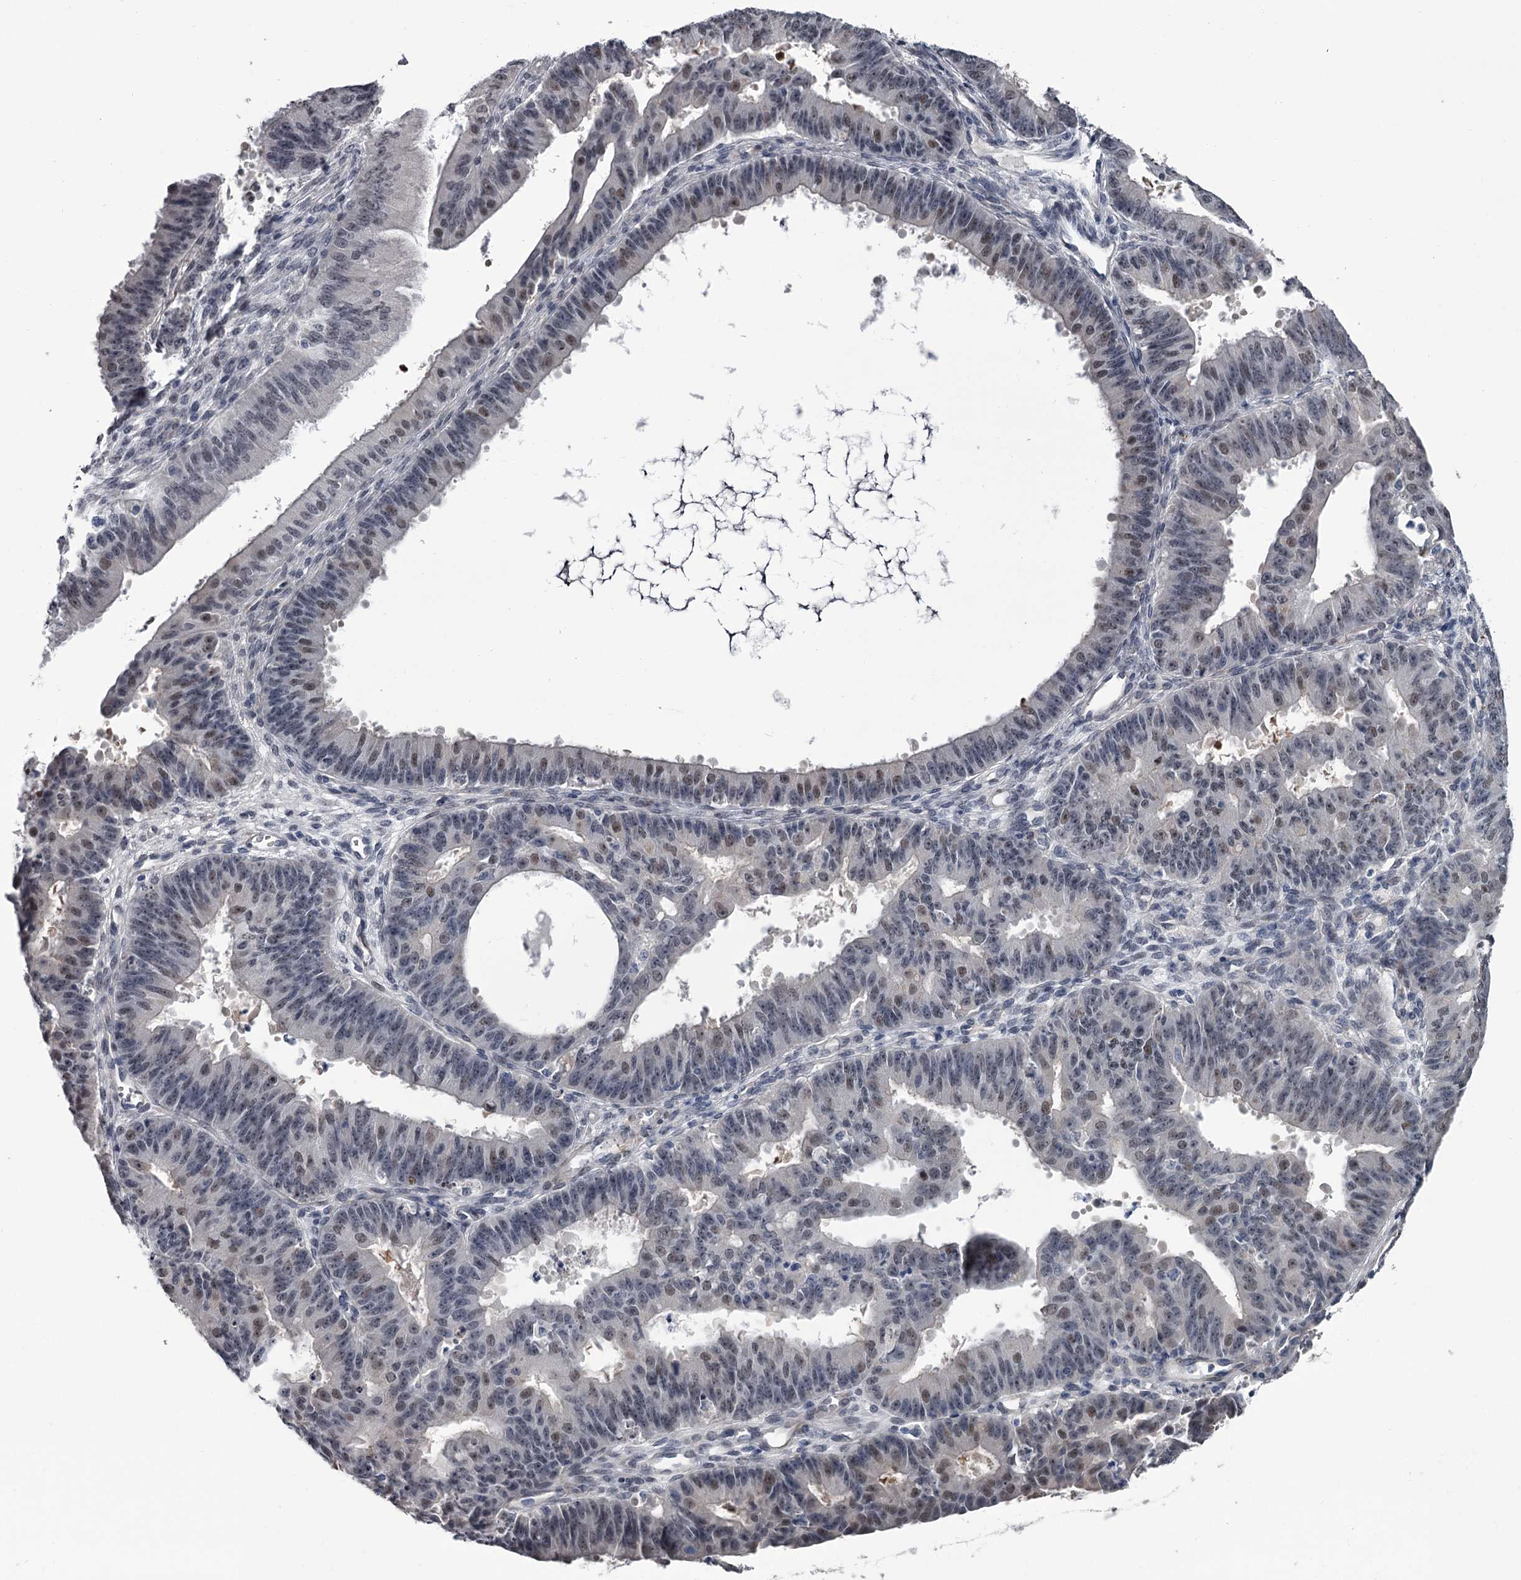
{"staining": {"intensity": "weak", "quantity": "25%-75%", "location": "nuclear"}, "tissue": "ovarian cancer", "cell_type": "Tumor cells", "image_type": "cancer", "snomed": [{"axis": "morphology", "description": "Carcinoma, endometroid"}, {"axis": "topography", "description": "Appendix"}, {"axis": "topography", "description": "Ovary"}], "caption": "DAB (3,3'-diaminobenzidine) immunohistochemical staining of ovarian endometroid carcinoma displays weak nuclear protein positivity in about 25%-75% of tumor cells.", "gene": "PRPF40B", "patient": {"sex": "female", "age": 42}}